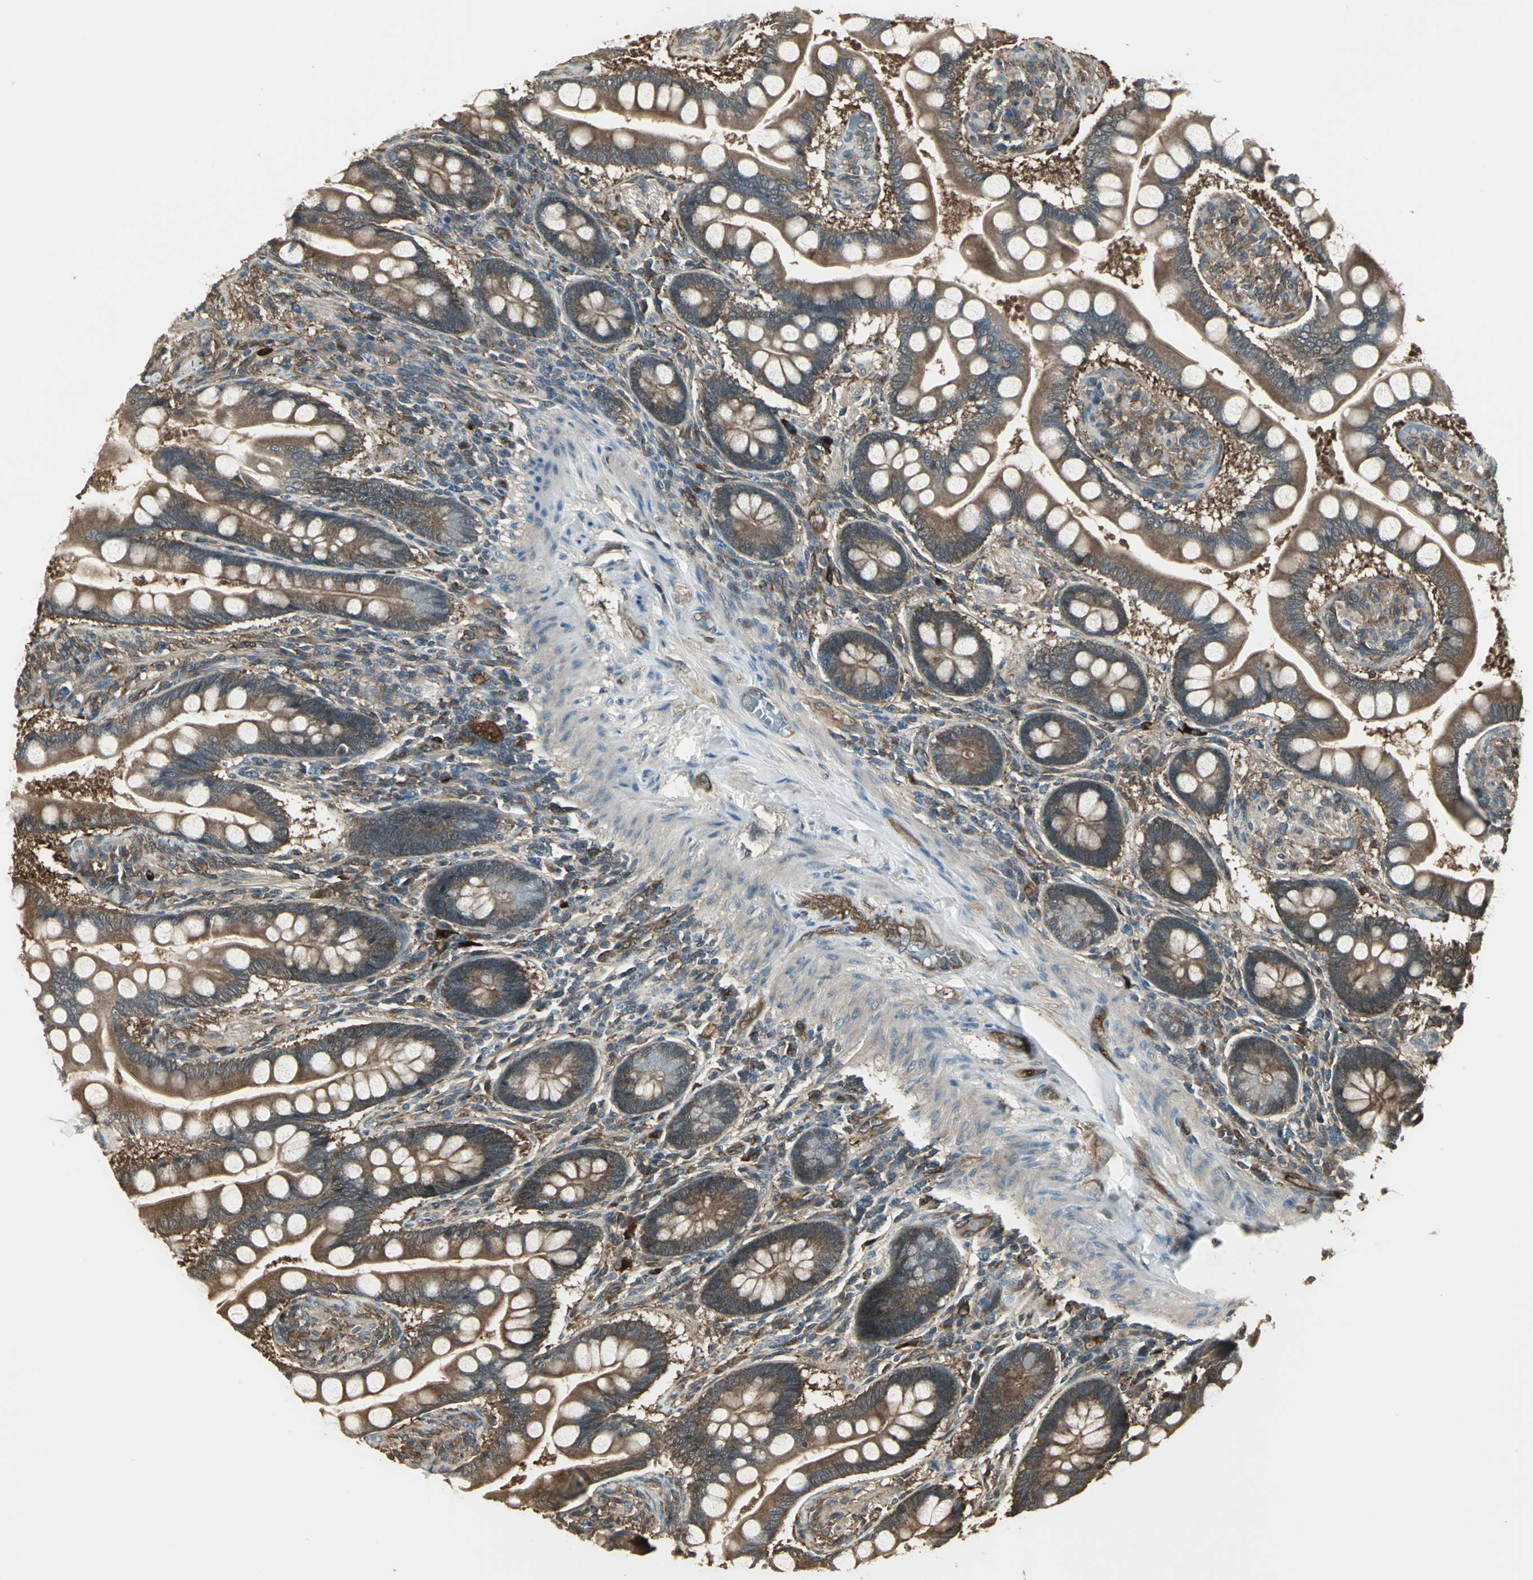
{"staining": {"intensity": "strong", "quantity": ">75%", "location": "cytoplasmic/membranous"}, "tissue": "small intestine", "cell_type": "Glandular cells", "image_type": "normal", "snomed": [{"axis": "morphology", "description": "Normal tissue, NOS"}, {"axis": "topography", "description": "Small intestine"}], "caption": "A brown stain highlights strong cytoplasmic/membranous positivity of a protein in glandular cells of benign human small intestine.", "gene": "PRXL2B", "patient": {"sex": "male", "age": 41}}